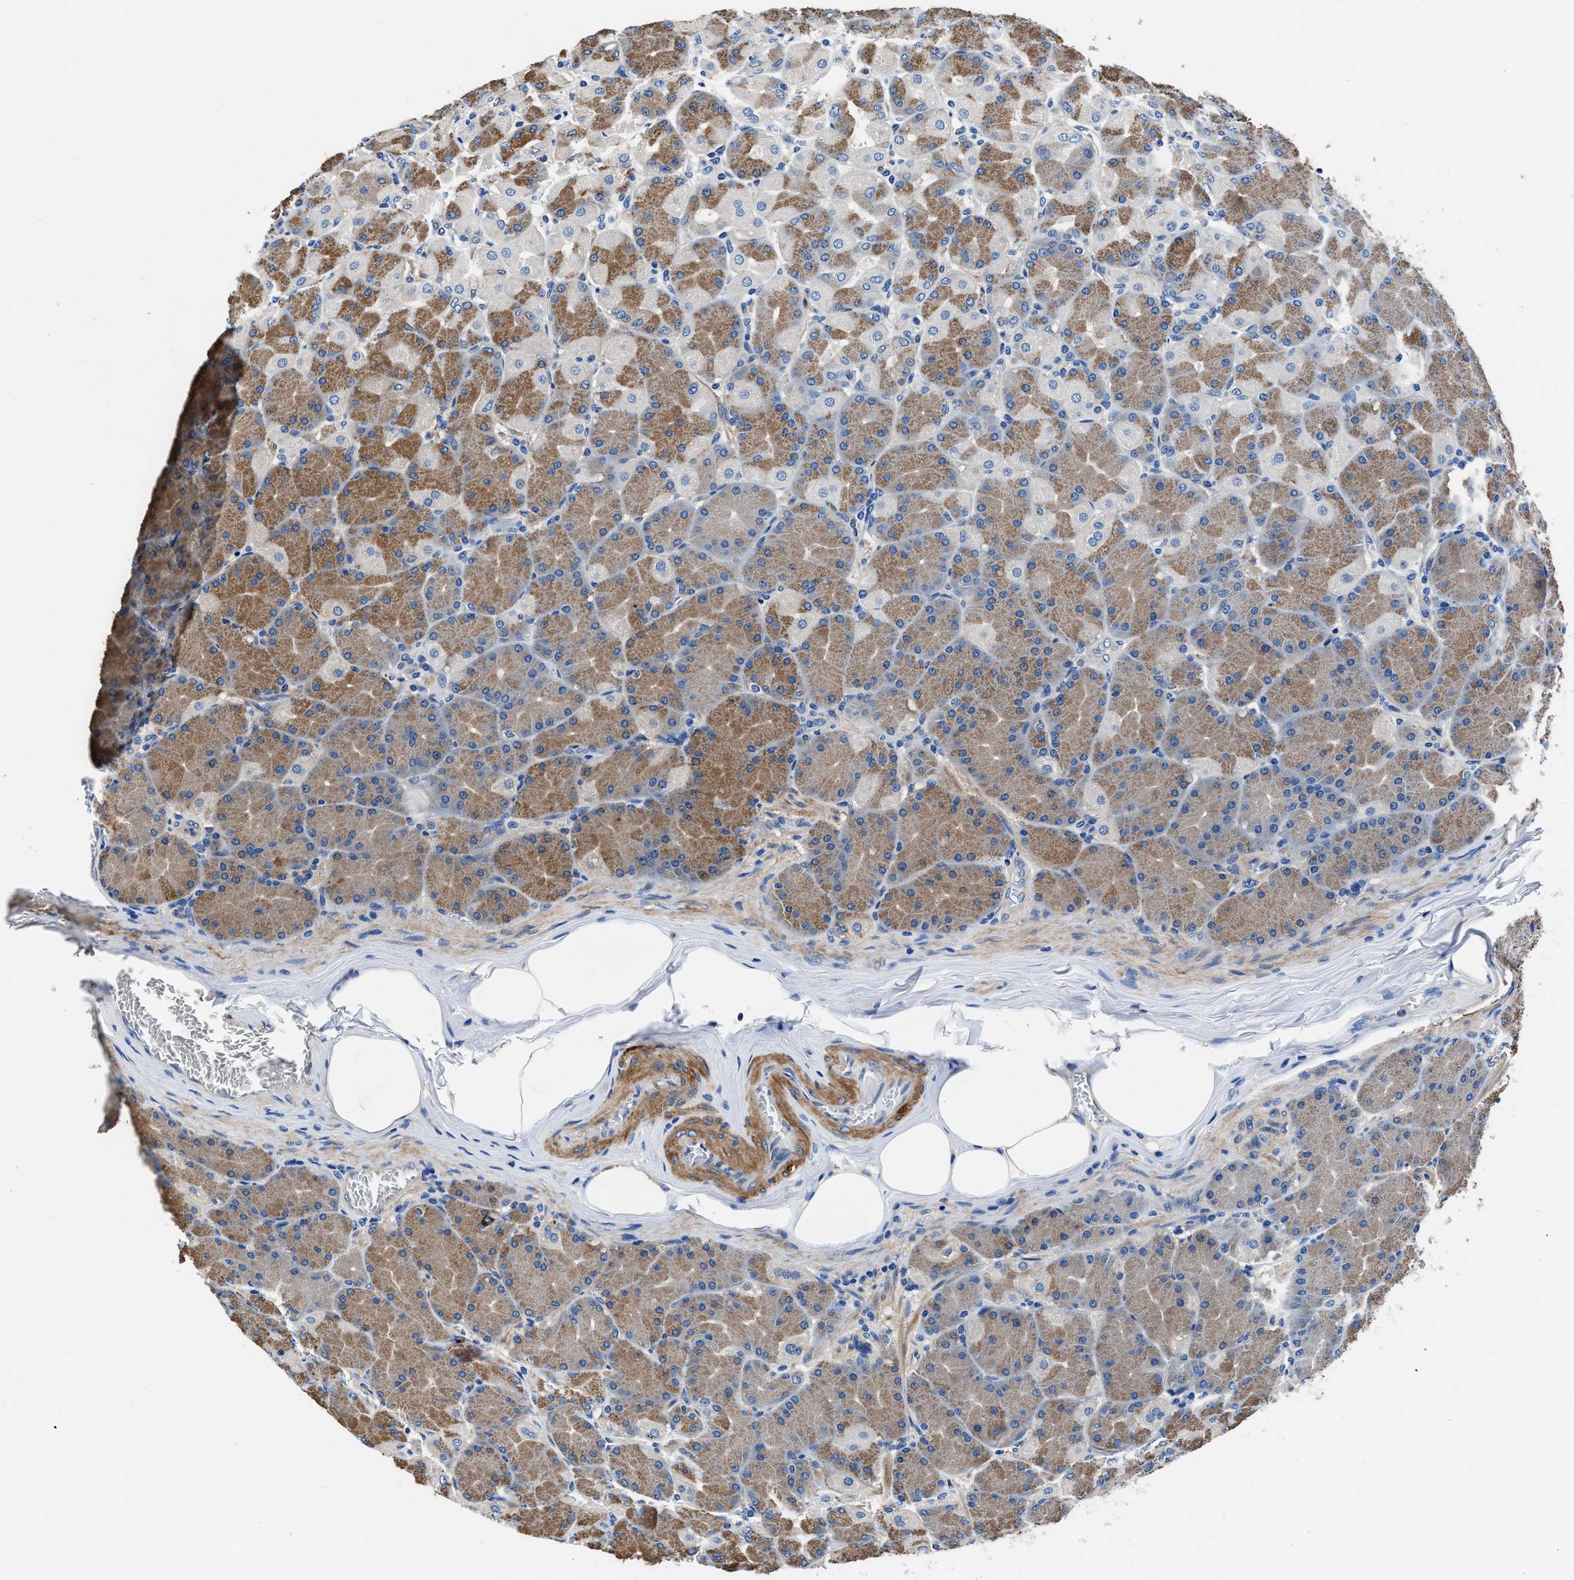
{"staining": {"intensity": "moderate", "quantity": "25%-75%", "location": "cytoplasmic/membranous"}, "tissue": "stomach", "cell_type": "Glandular cells", "image_type": "normal", "snomed": [{"axis": "morphology", "description": "Normal tissue, NOS"}, {"axis": "topography", "description": "Stomach, upper"}], "caption": "Immunohistochemical staining of normal human stomach displays moderate cytoplasmic/membranous protein staining in about 25%-75% of glandular cells. The protein of interest is stained brown, and the nuclei are stained in blue (DAB IHC with brightfield microscopy, high magnification).", "gene": "NEU1", "patient": {"sex": "female", "age": 56}}